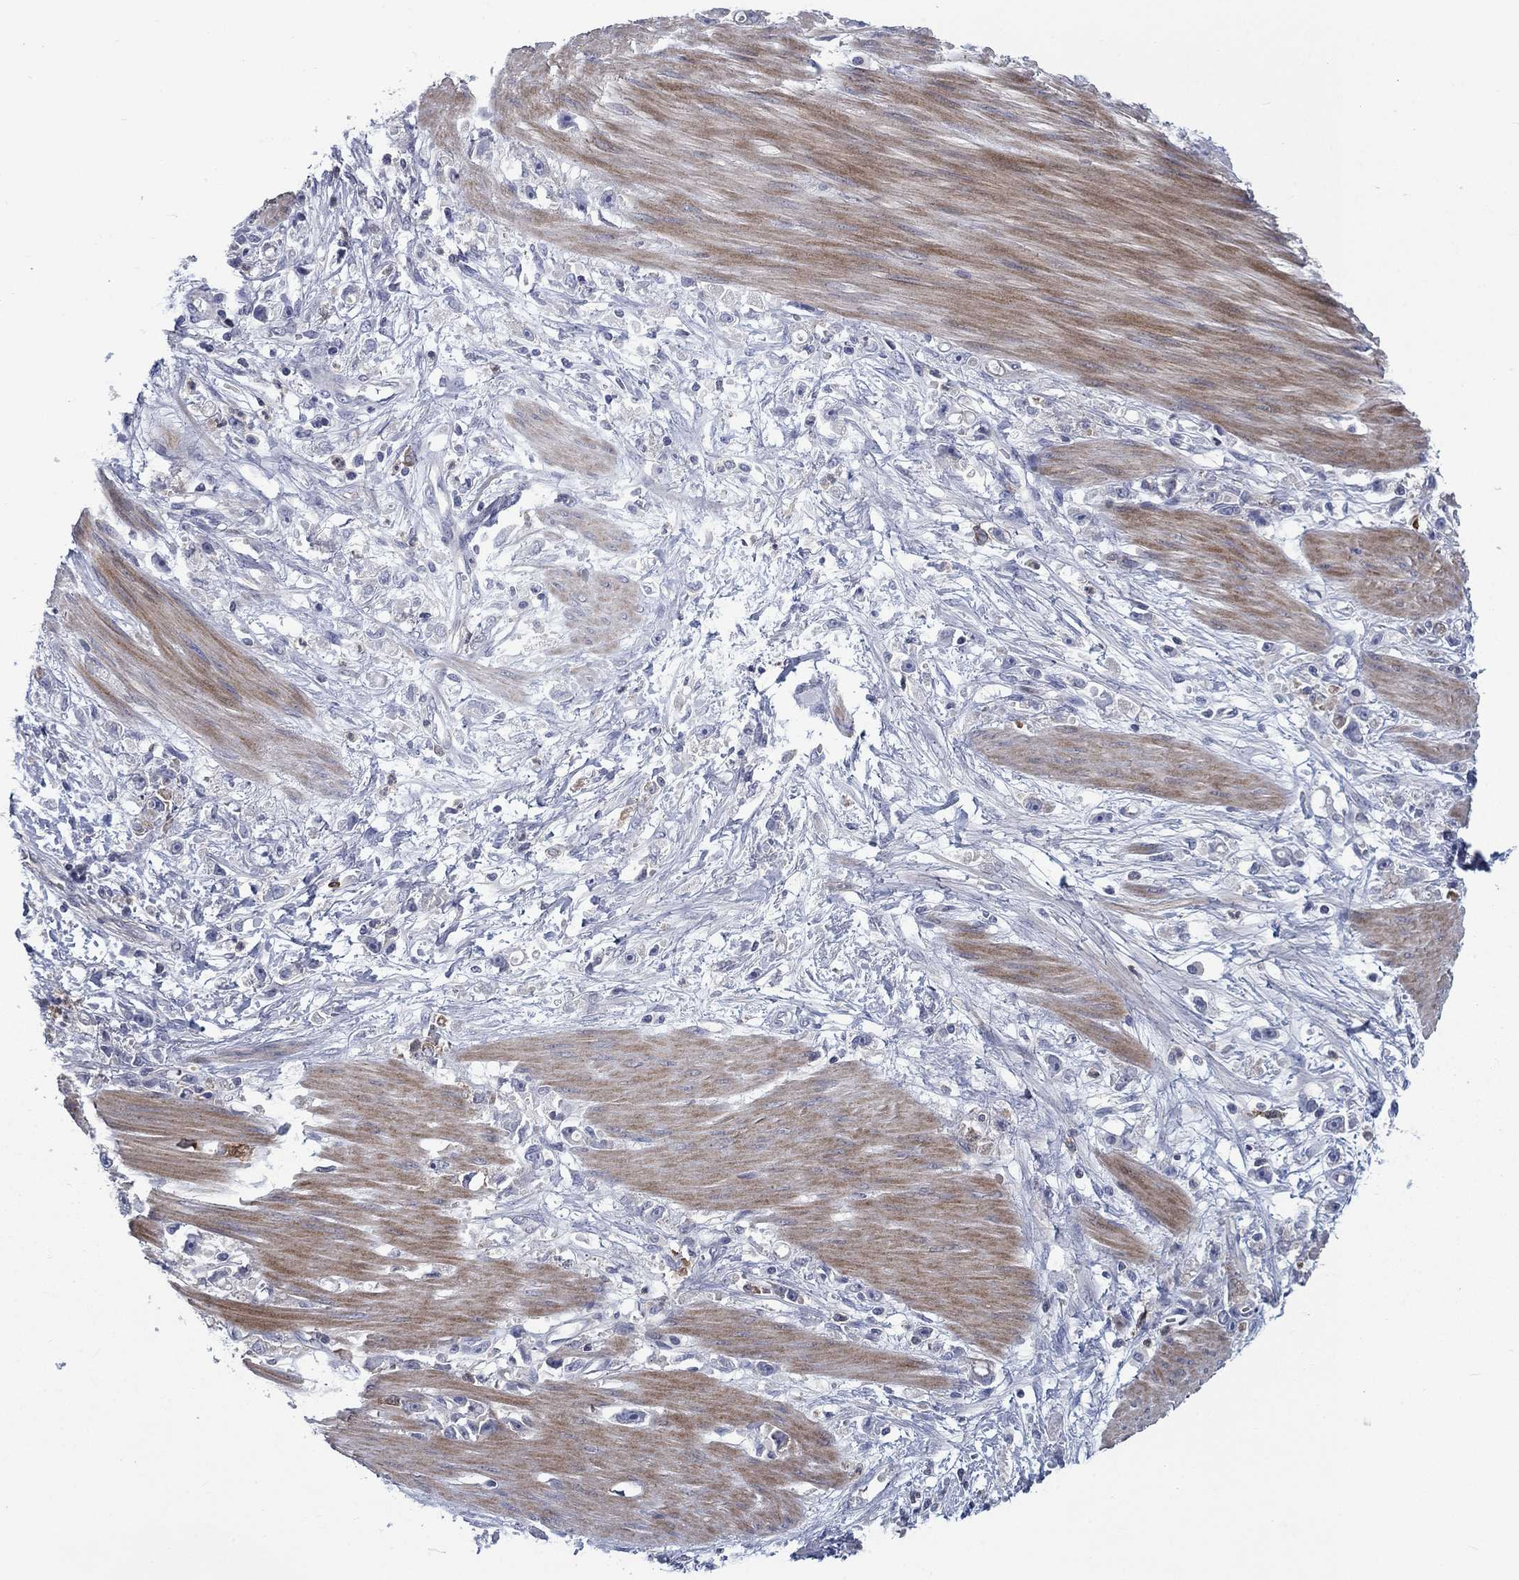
{"staining": {"intensity": "negative", "quantity": "none", "location": "none"}, "tissue": "stomach cancer", "cell_type": "Tumor cells", "image_type": "cancer", "snomed": [{"axis": "morphology", "description": "Adenocarcinoma, NOS"}, {"axis": "topography", "description": "Stomach"}], "caption": "Histopathology image shows no protein staining in tumor cells of stomach adenocarcinoma tissue.", "gene": "KIF15", "patient": {"sex": "female", "age": 59}}